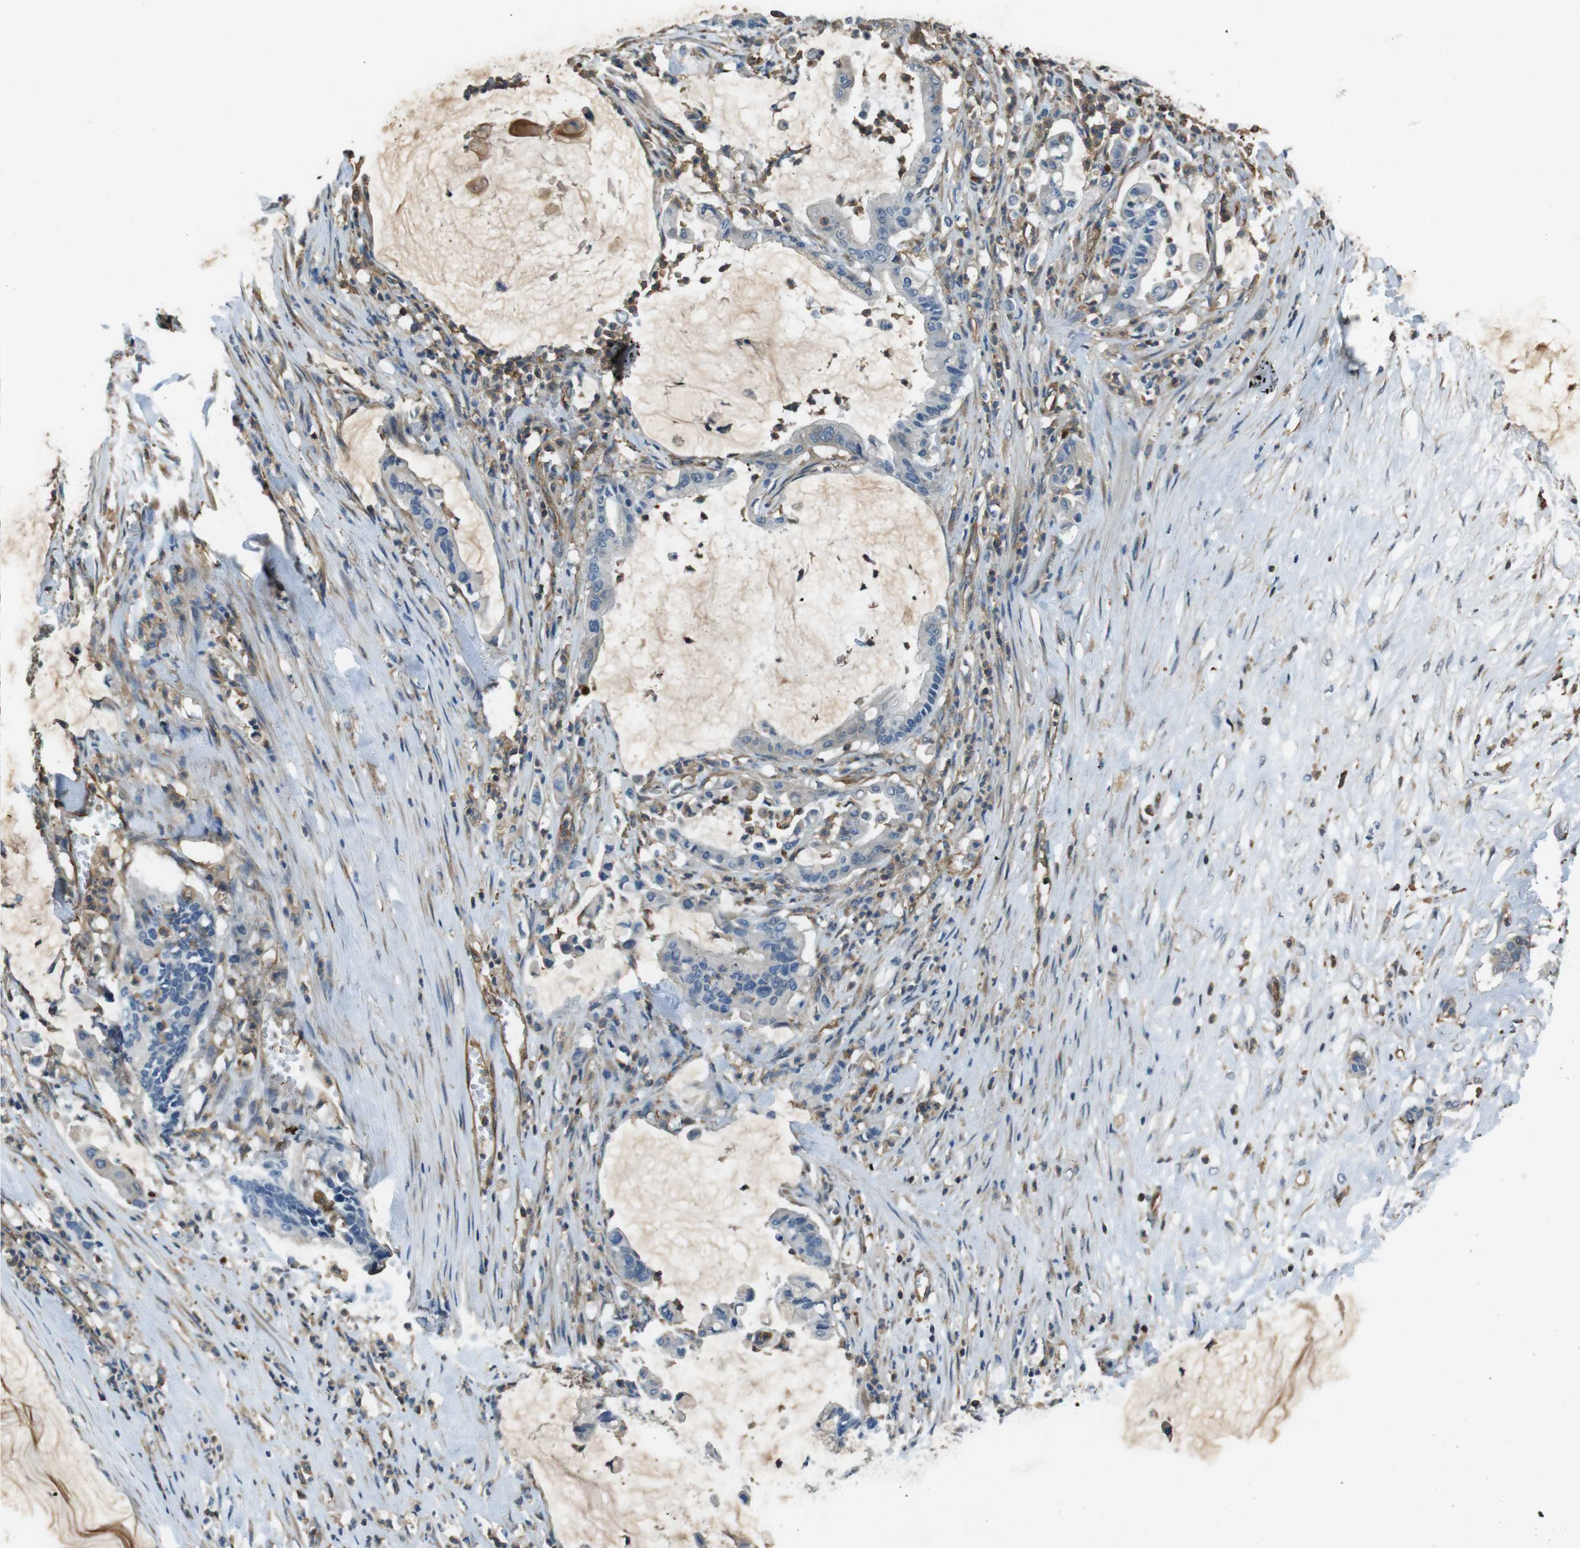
{"staining": {"intensity": "negative", "quantity": "none", "location": "none"}, "tissue": "pancreatic cancer", "cell_type": "Tumor cells", "image_type": "cancer", "snomed": [{"axis": "morphology", "description": "Adenocarcinoma, NOS"}, {"axis": "topography", "description": "Pancreas"}], "caption": "This is an immunohistochemistry photomicrograph of human pancreatic cancer (adenocarcinoma). There is no staining in tumor cells.", "gene": "FCAR", "patient": {"sex": "male", "age": 41}}